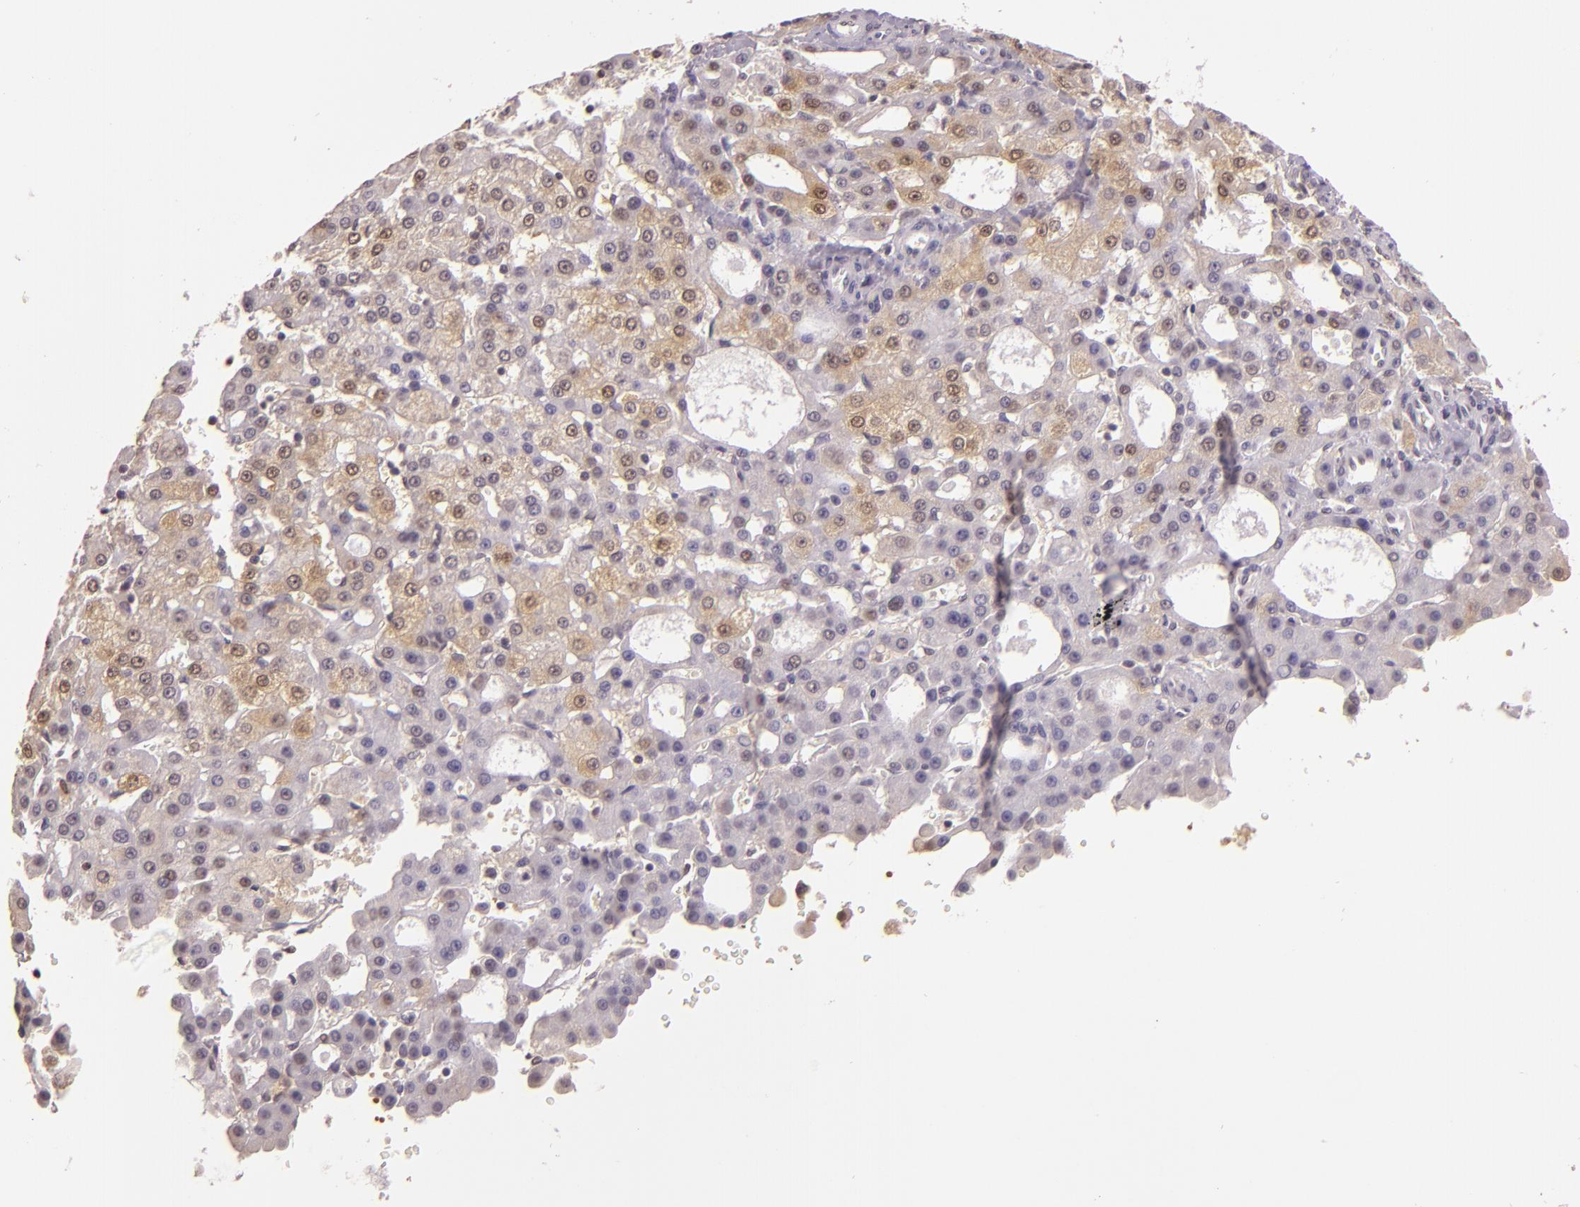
{"staining": {"intensity": "moderate", "quantity": "<25%", "location": "cytoplasmic/membranous,nuclear"}, "tissue": "liver cancer", "cell_type": "Tumor cells", "image_type": "cancer", "snomed": [{"axis": "morphology", "description": "Carcinoma, Hepatocellular, NOS"}, {"axis": "topography", "description": "Liver"}], "caption": "Protein expression analysis of human hepatocellular carcinoma (liver) reveals moderate cytoplasmic/membranous and nuclear positivity in approximately <25% of tumor cells.", "gene": "HSPA8", "patient": {"sex": "male", "age": 47}}